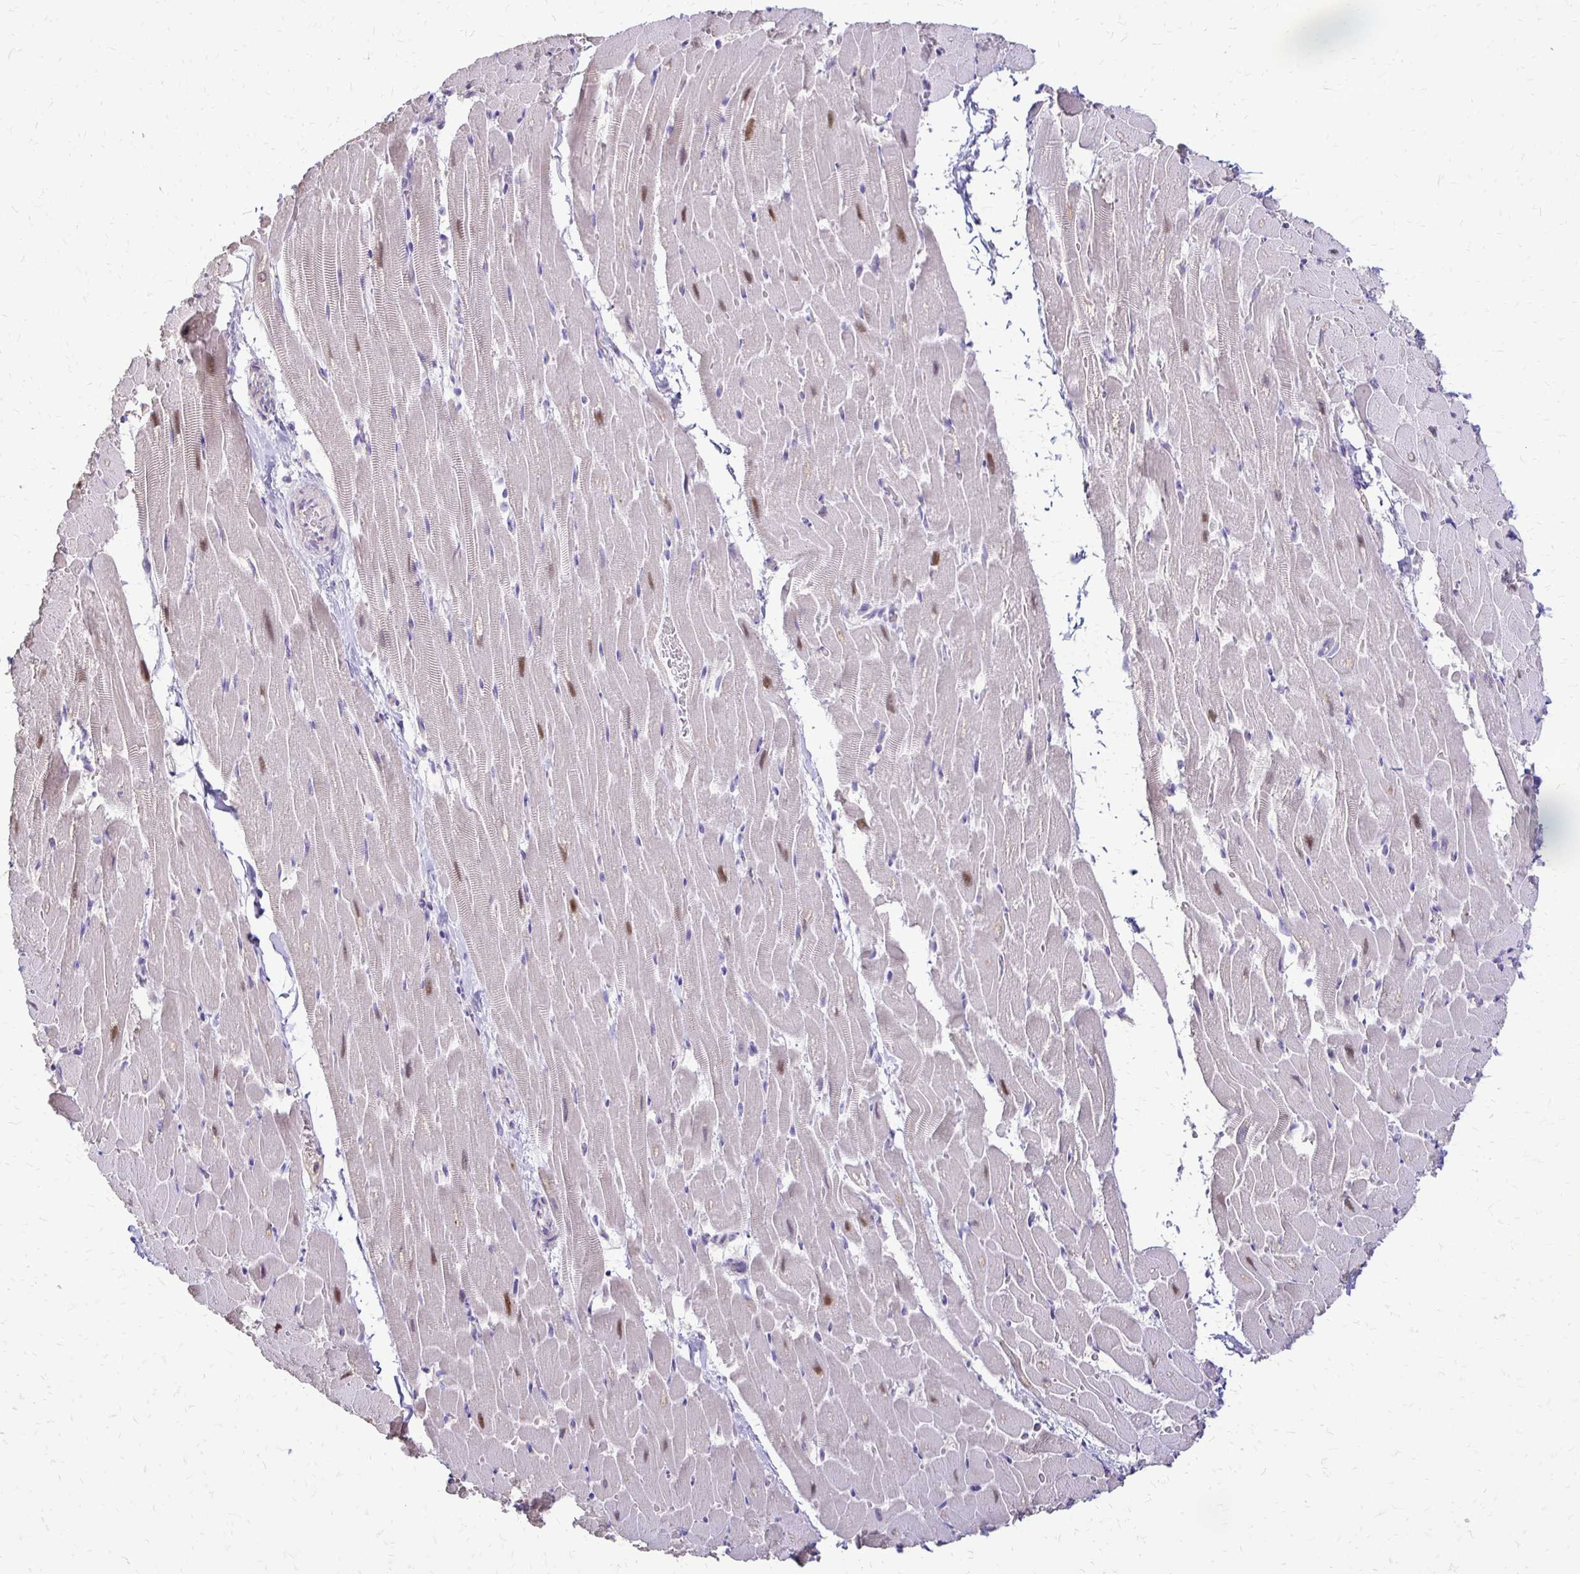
{"staining": {"intensity": "moderate", "quantity": "<25%", "location": "nuclear"}, "tissue": "heart muscle", "cell_type": "Cardiomyocytes", "image_type": "normal", "snomed": [{"axis": "morphology", "description": "Normal tissue, NOS"}, {"axis": "topography", "description": "Heart"}], "caption": "This histopathology image shows immunohistochemistry (IHC) staining of normal human heart muscle, with low moderate nuclear expression in about <25% of cardiomyocytes.", "gene": "ALPG", "patient": {"sex": "male", "age": 37}}